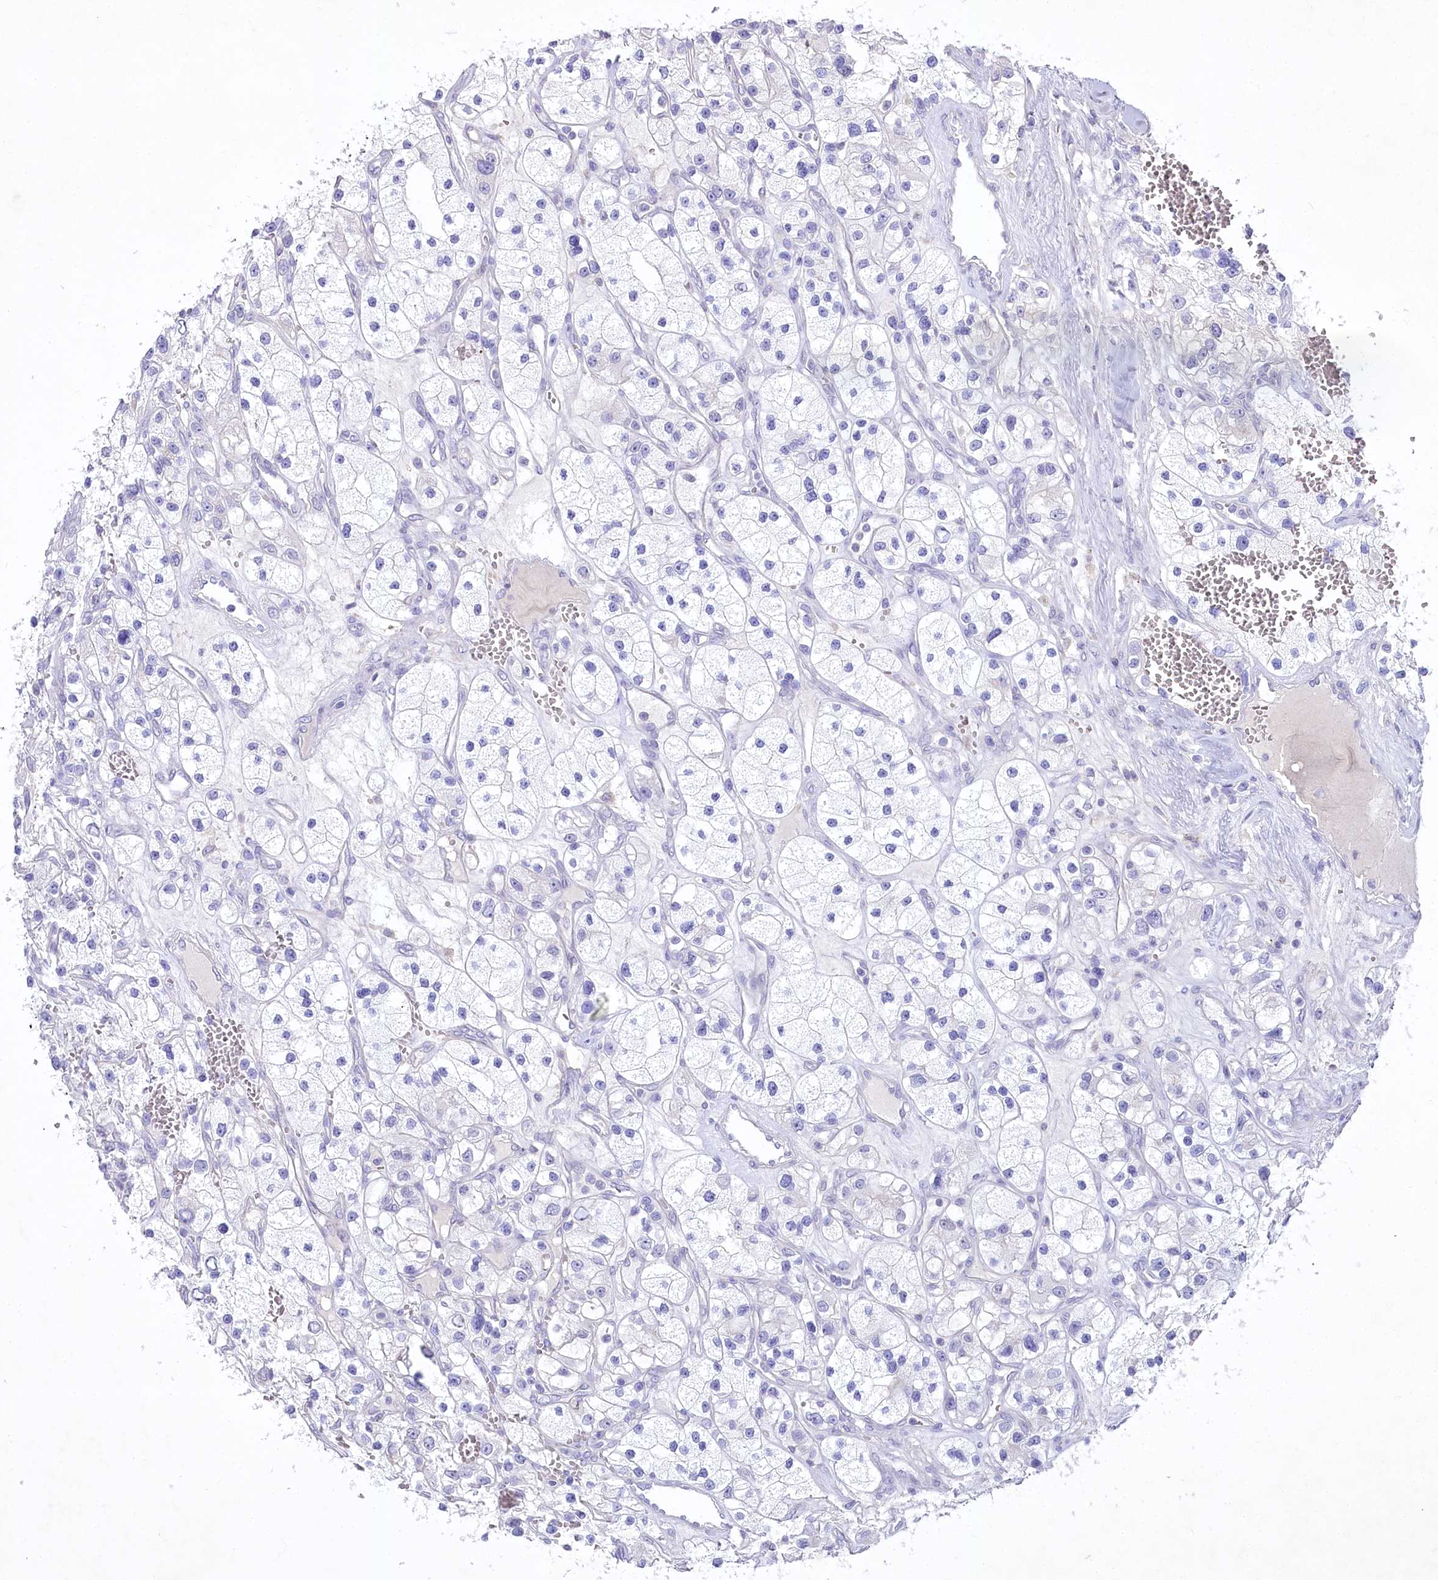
{"staining": {"intensity": "negative", "quantity": "none", "location": "none"}, "tissue": "renal cancer", "cell_type": "Tumor cells", "image_type": "cancer", "snomed": [{"axis": "morphology", "description": "Adenocarcinoma, NOS"}, {"axis": "topography", "description": "Kidney"}], "caption": "Tumor cells are negative for brown protein staining in renal adenocarcinoma. (DAB (3,3'-diaminobenzidine) immunohistochemistry visualized using brightfield microscopy, high magnification).", "gene": "MYOZ1", "patient": {"sex": "female", "age": 57}}